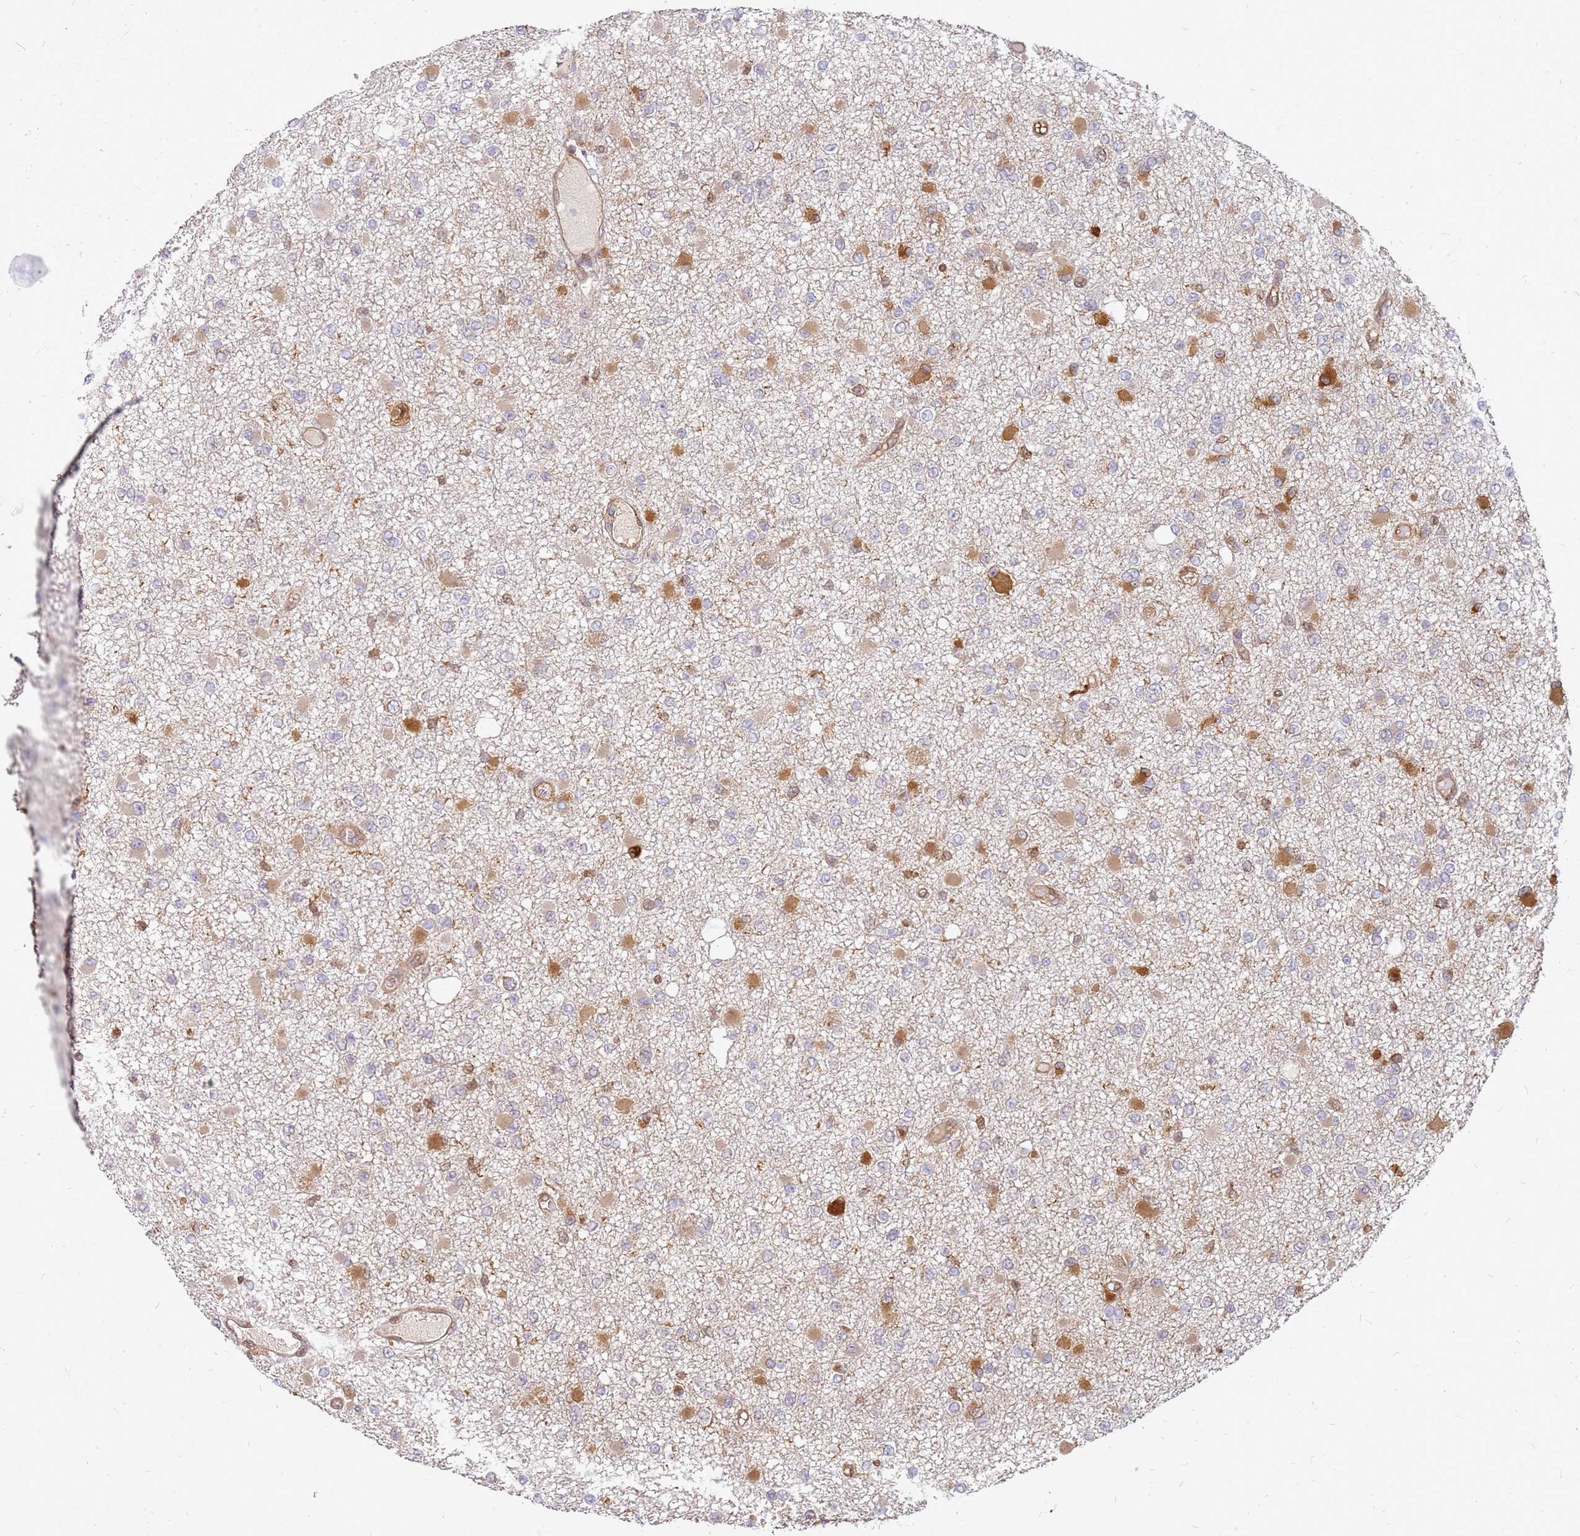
{"staining": {"intensity": "moderate", "quantity": "<25%", "location": "cytoplasmic/membranous"}, "tissue": "glioma", "cell_type": "Tumor cells", "image_type": "cancer", "snomed": [{"axis": "morphology", "description": "Glioma, malignant, Low grade"}, {"axis": "topography", "description": "Brain"}], "caption": "Malignant low-grade glioma tissue displays moderate cytoplasmic/membranous staining in about <25% of tumor cells, visualized by immunohistochemistry. (brown staining indicates protein expression, while blue staining denotes nuclei).", "gene": "NUDT14", "patient": {"sex": "female", "age": 22}}